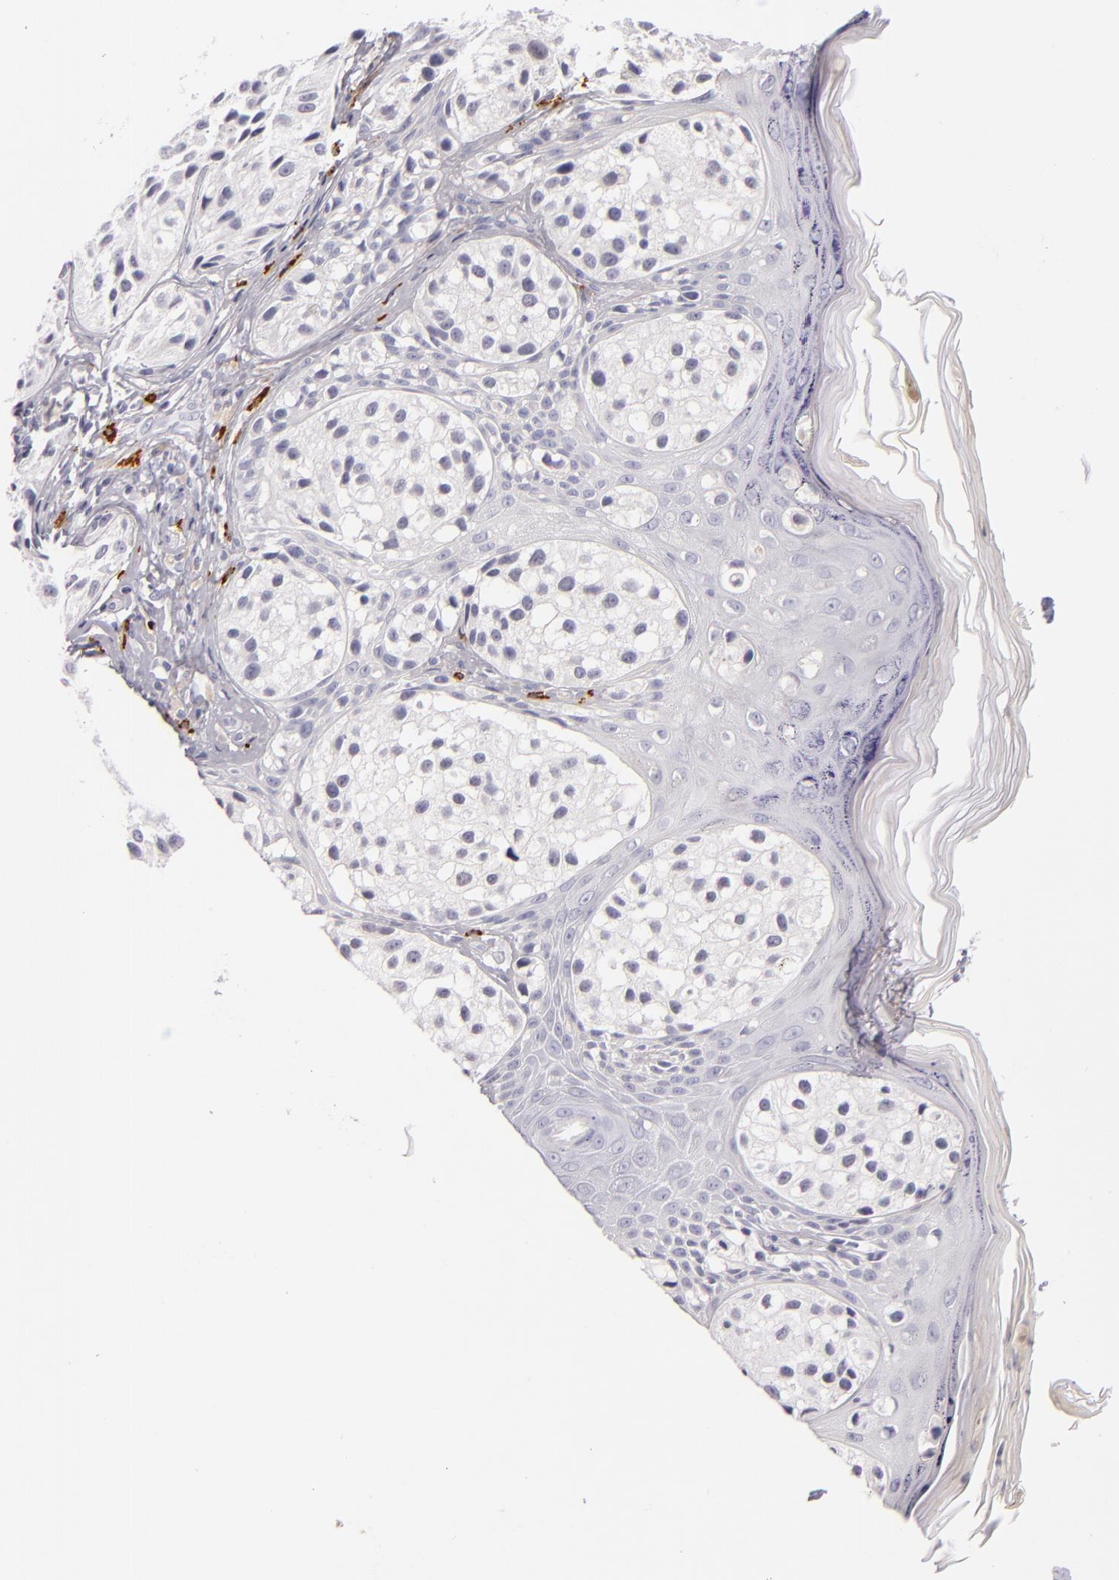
{"staining": {"intensity": "negative", "quantity": "none", "location": "none"}, "tissue": "melanoma", "cell_type": "Tumor cells", "image_type": "cancer", "snomed": [{"axis": "morphology", "description": "Malignant melanoma, NOS"}, {"axis": "topography", "description": "Skin"}], "caption": "The immunohistochemistry (IHC) image has no significant expression in tumor cells of melanoma tissue.", "gene": "TPSD1", "patient": {"sex": "male", "age": 23}}